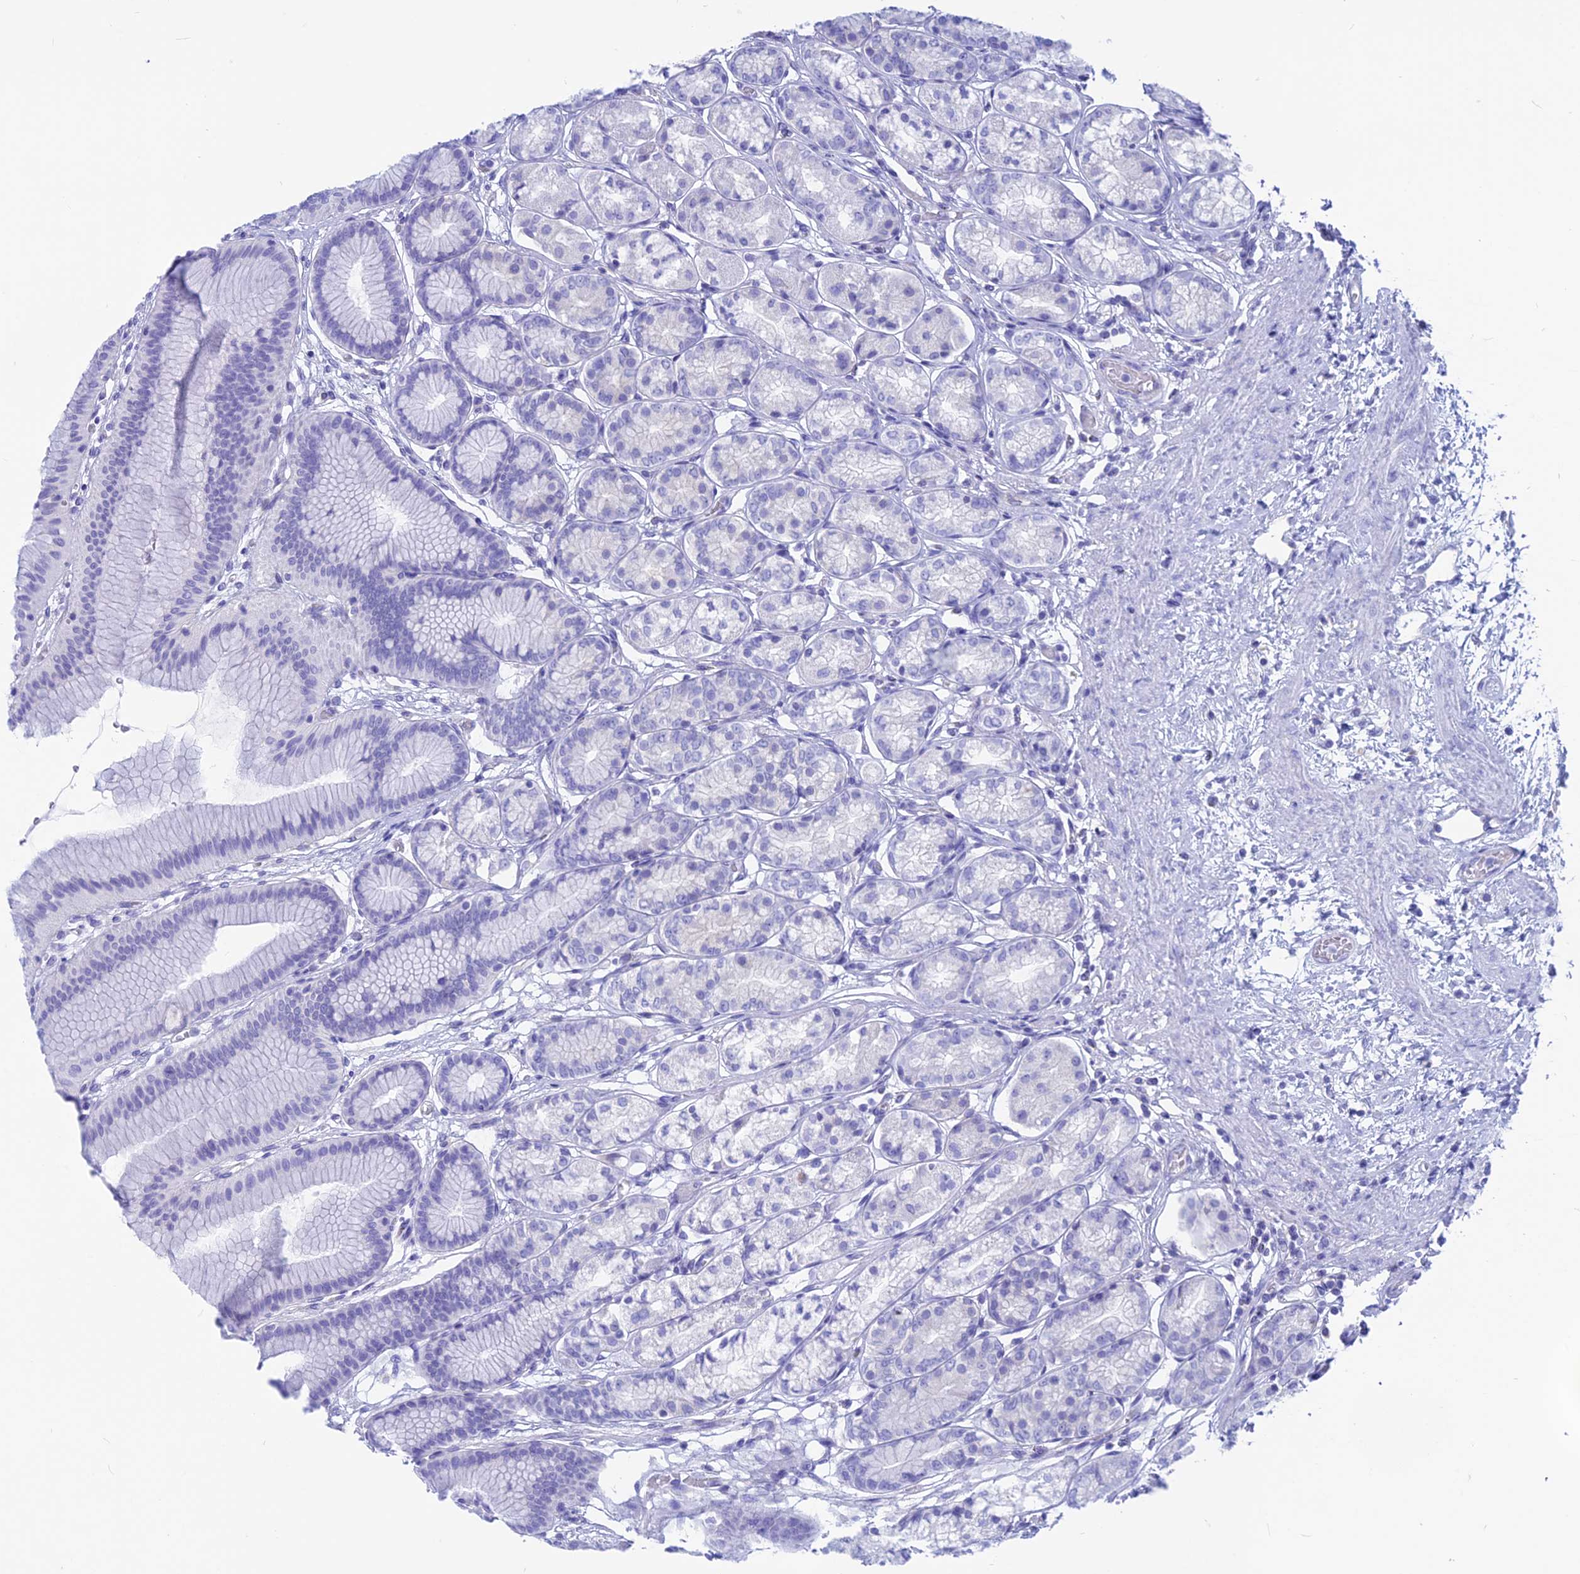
{"staining": {"intensity": "negative", "quantity": "none", "location": "none"}, "tissue": "stomach", "cell_type": "Glandular cells", "image_type": "normal", "snomed": [{"axis": "morphology", "description": "Normal tissue, NOS"}, {"axis": "morphology", "description": "Adenocarcinoma, NOS"}, {"axis": "morphology", "description": "Adenocarcinoma, High grade"}, {"axis": "topography", "description": "Stomach, upper"}, {"axis": "topography", "description": "Stomach"}], "caption": "The histopathology image reveals no significant positivity in glandular cells of stomach.", "gene": "GNGT2", "patient": {"sex": "female", "age": 65}}